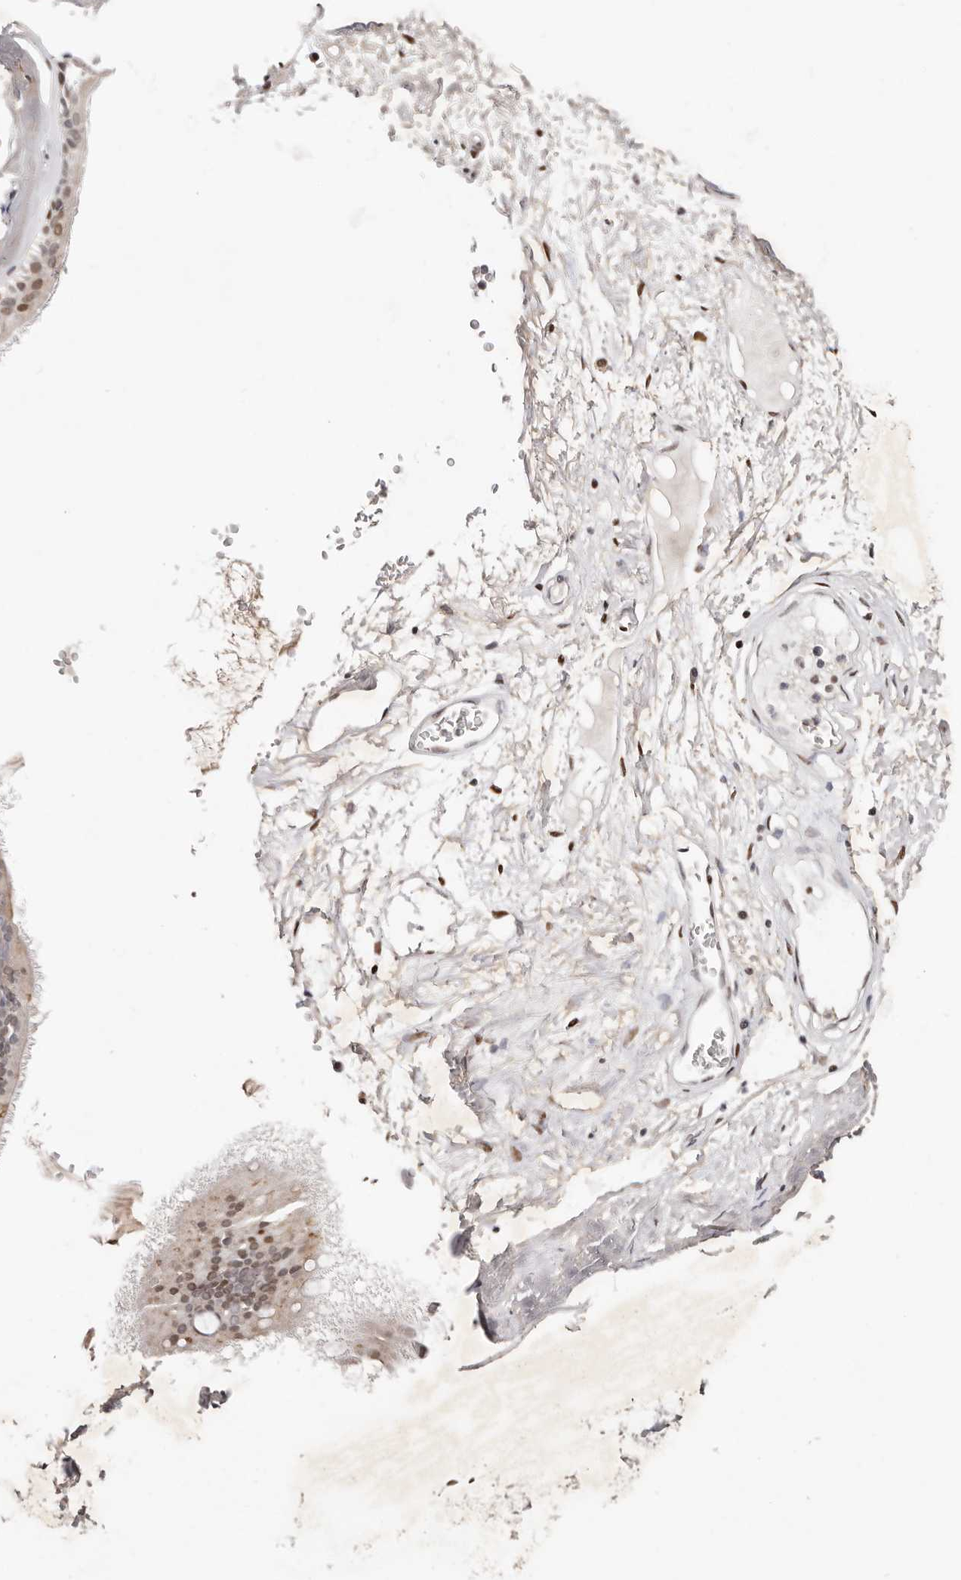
{"staining": {"intensity": "moderate", "quantity": ">75%", "location": "nuclear"}, "tissue": "adipose tissue", "cell_type": "Adipocytes", "image_type": "normal", "snomed": [{"axis": "morphology", "description": "Normal tissue, NOS"}, {"axis": "topography", "description": "Cartilage tissue"}], "caption": "Unremarkable adipose tissue displays moderate nuclear positivity in about >75% of adipocytes, visualized by immunohistochemistry. (Stains: DAB in brown, nuclei in blue, Microscopy: brightfield microscopy at high magnification).", "gene": "IQGAP3", "patient": {"sex": "female", "age": 63}}